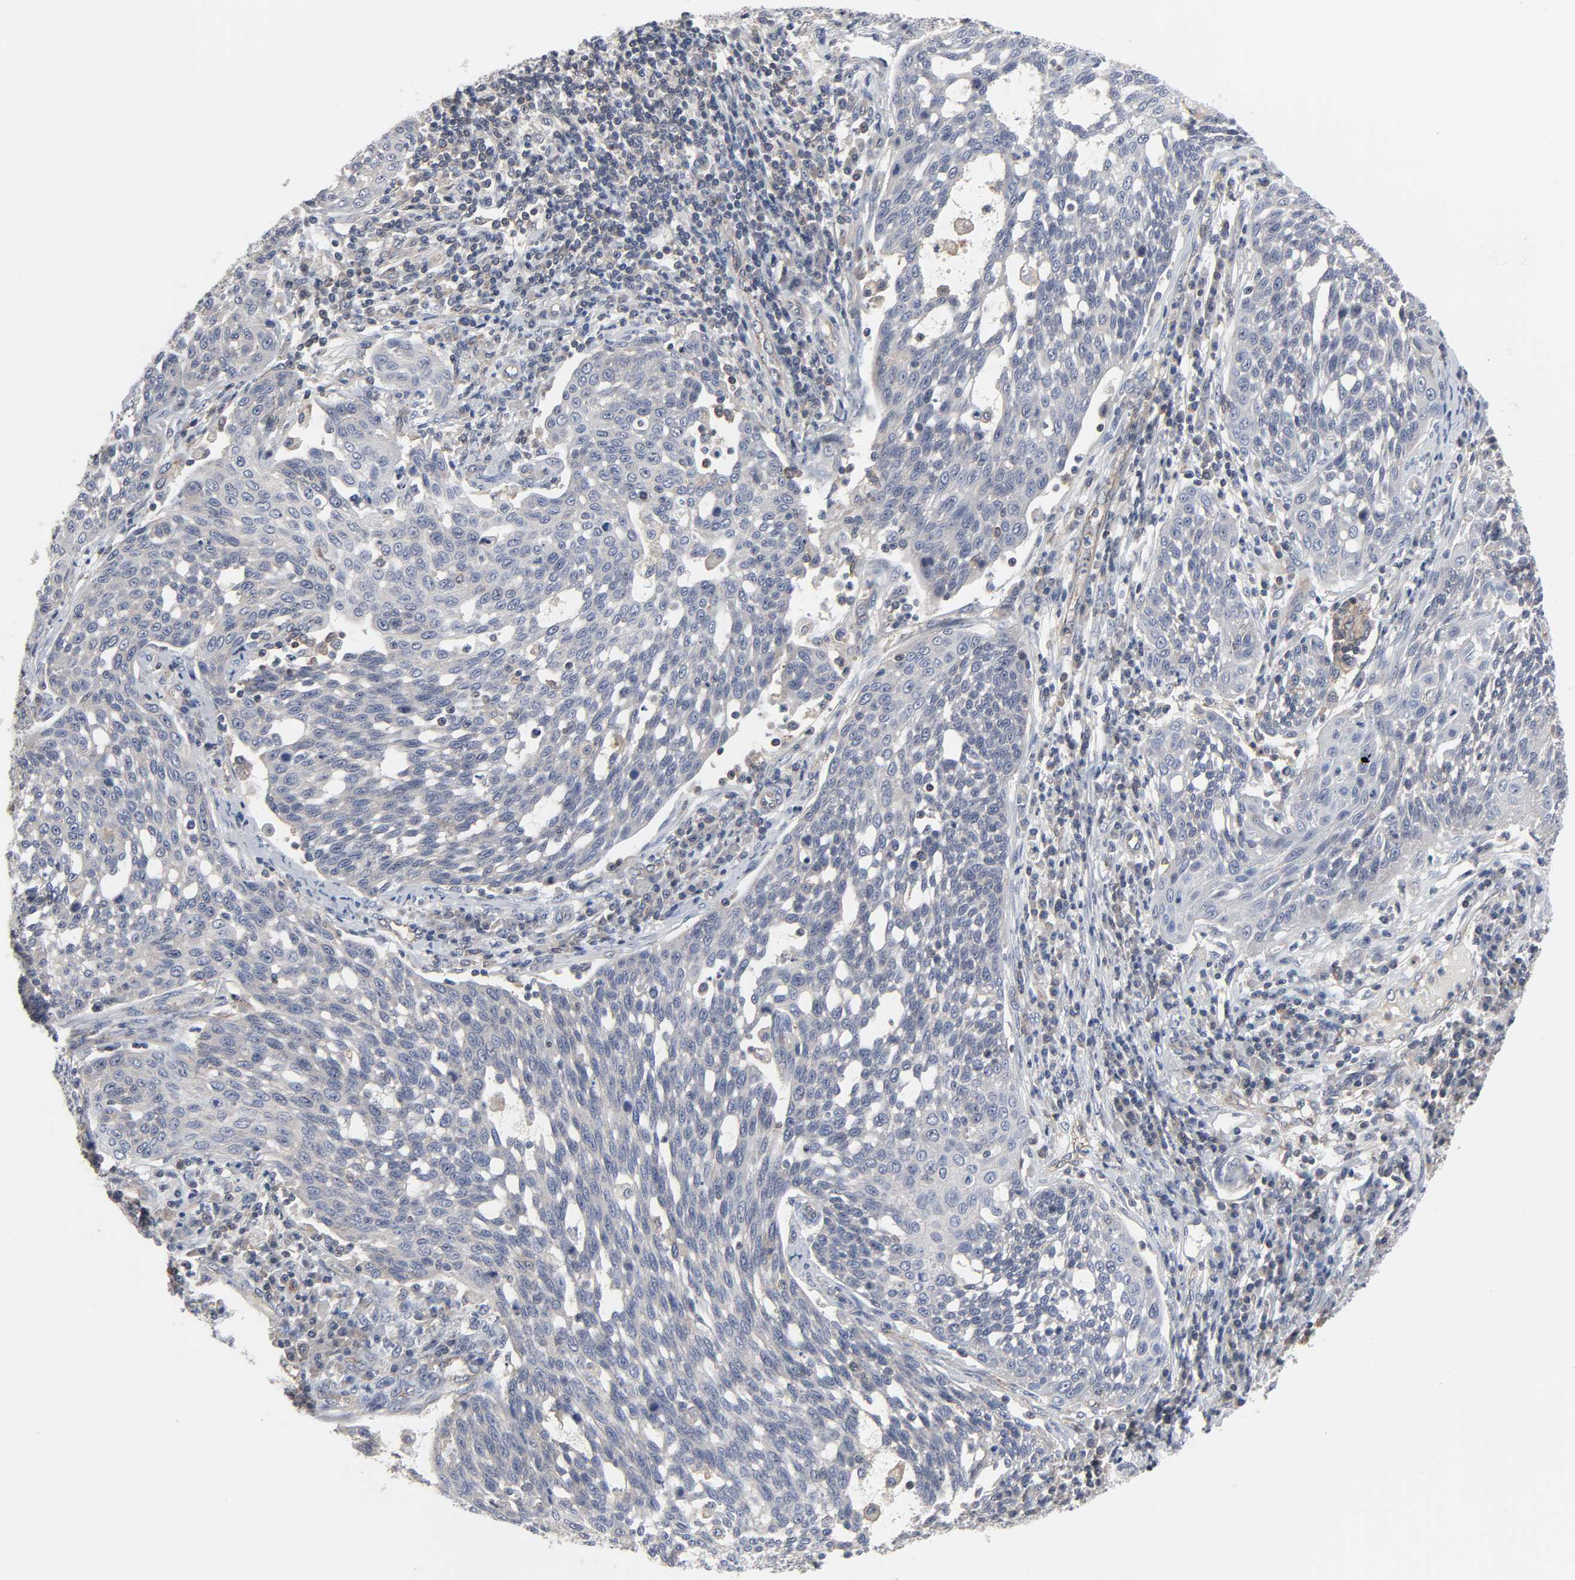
{"staining": {"intensity": "negative", "quantity": "none", "location": "none"}, "tissue": "cervical cancer", "cell_type": "Tumor cells", "image_type": "cancer", "snomed": [{"axis": "morphology", "description": "Squamous cell carcinoma, NOS"}, {"axis": "topography", "description": "Cervix"}], "caption": "Immunohistochemistry (IHC) of cervical cancer (squamous cell carcinoma) shows no positivity in tumor cells.", "gene": "DDX10", "patient": {"sex": "female", "age": 34}}